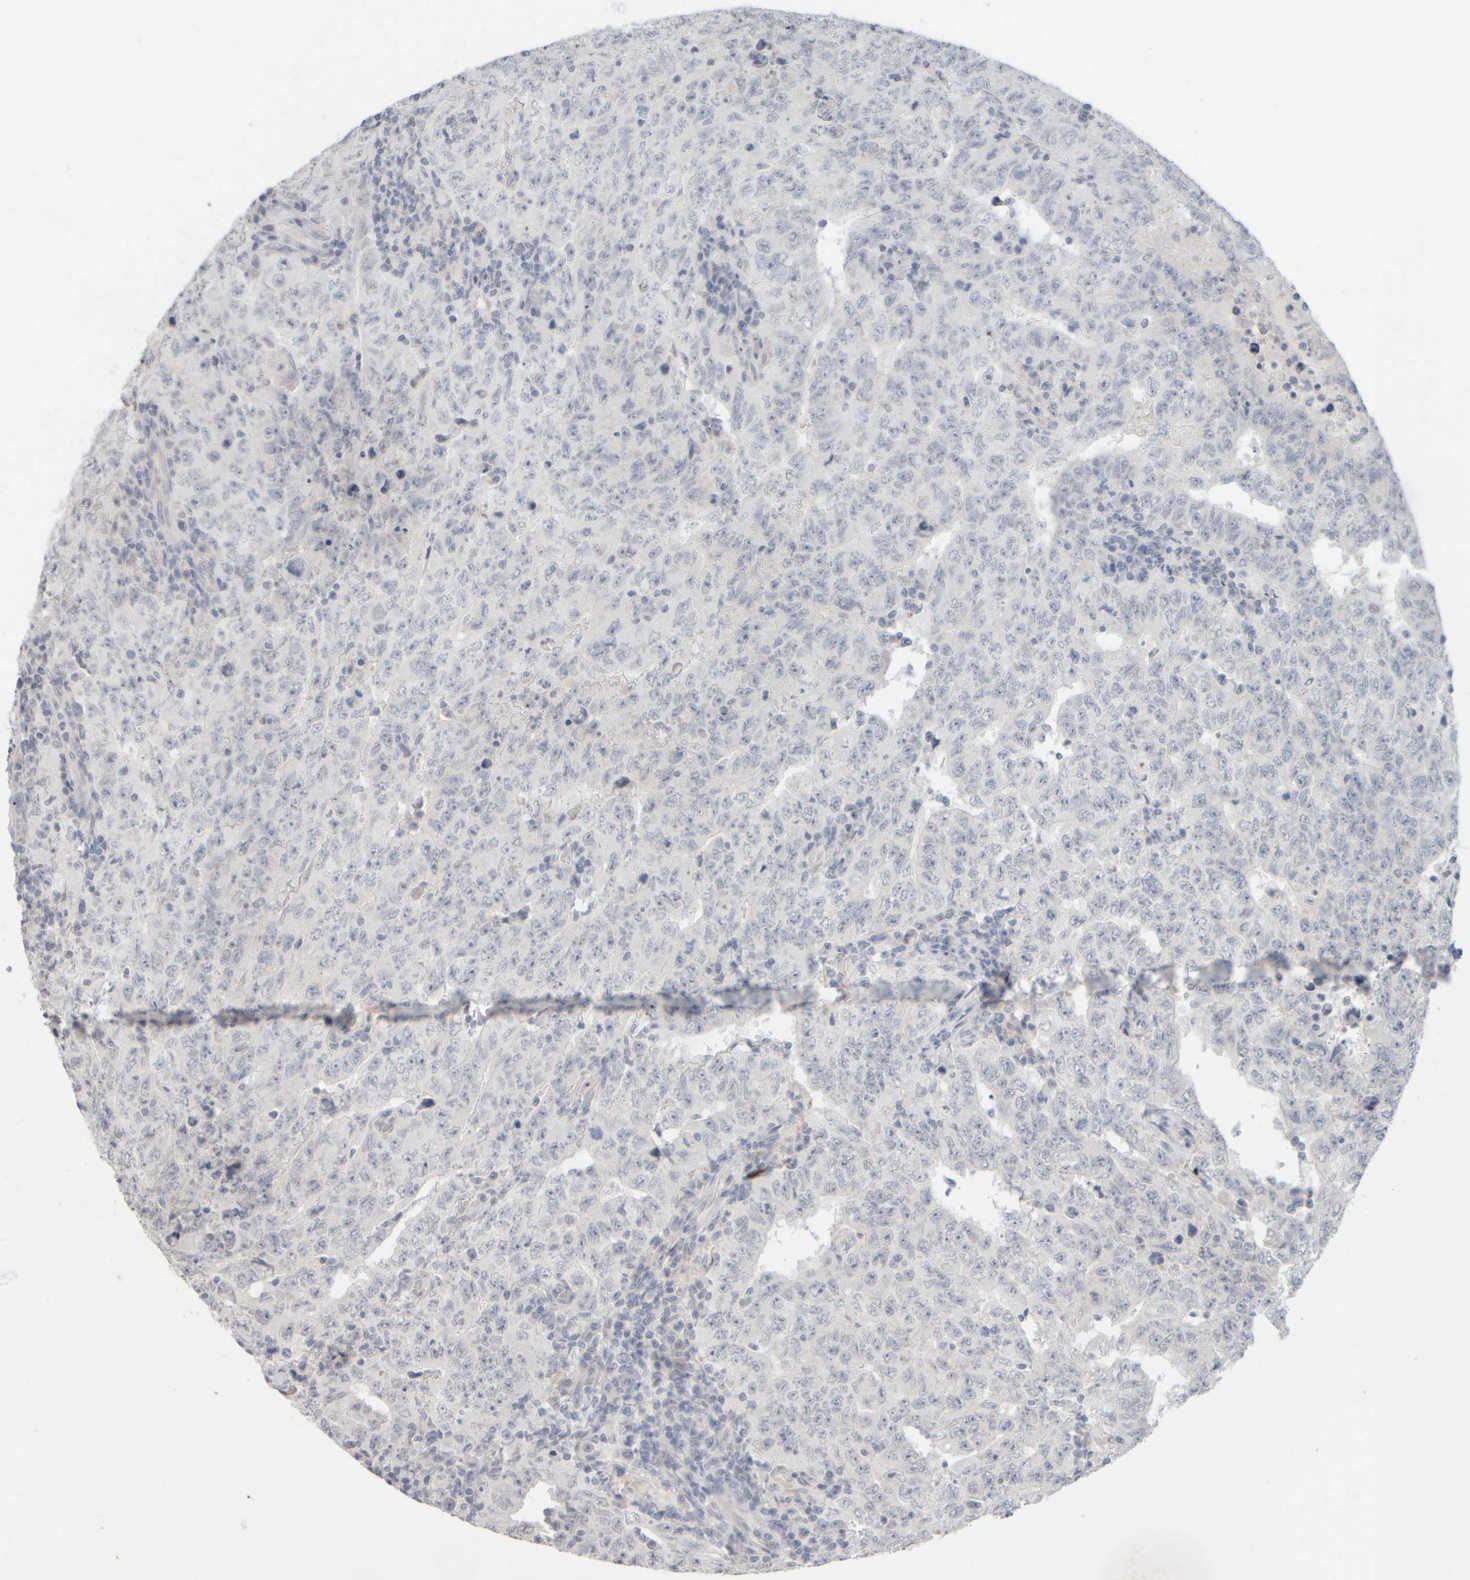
{"staining": {"intensity": "negative", "quantity": "none", "location": "none"}, "tissue": "testis cancer", "cell_type": "Tumor cells", "image_type": "cancer", "snomed": [{"axis": "morphology", "description": "Carcinoma, Embryonal, NOS"}, {"axis": "topography", "description": "Testis"}], "caption": "Immunohistochemistry histopathology image of neoplastic tissue: human testis embryonal carcinoma stained with DAB shows no significant protein positivity in tumor cells. (Brightfield microscopy of DAB immunohistochemistry (IHC) at high magnification).", "gene": "ZNF112", "patient": {"sex": "male", "age": 26}}